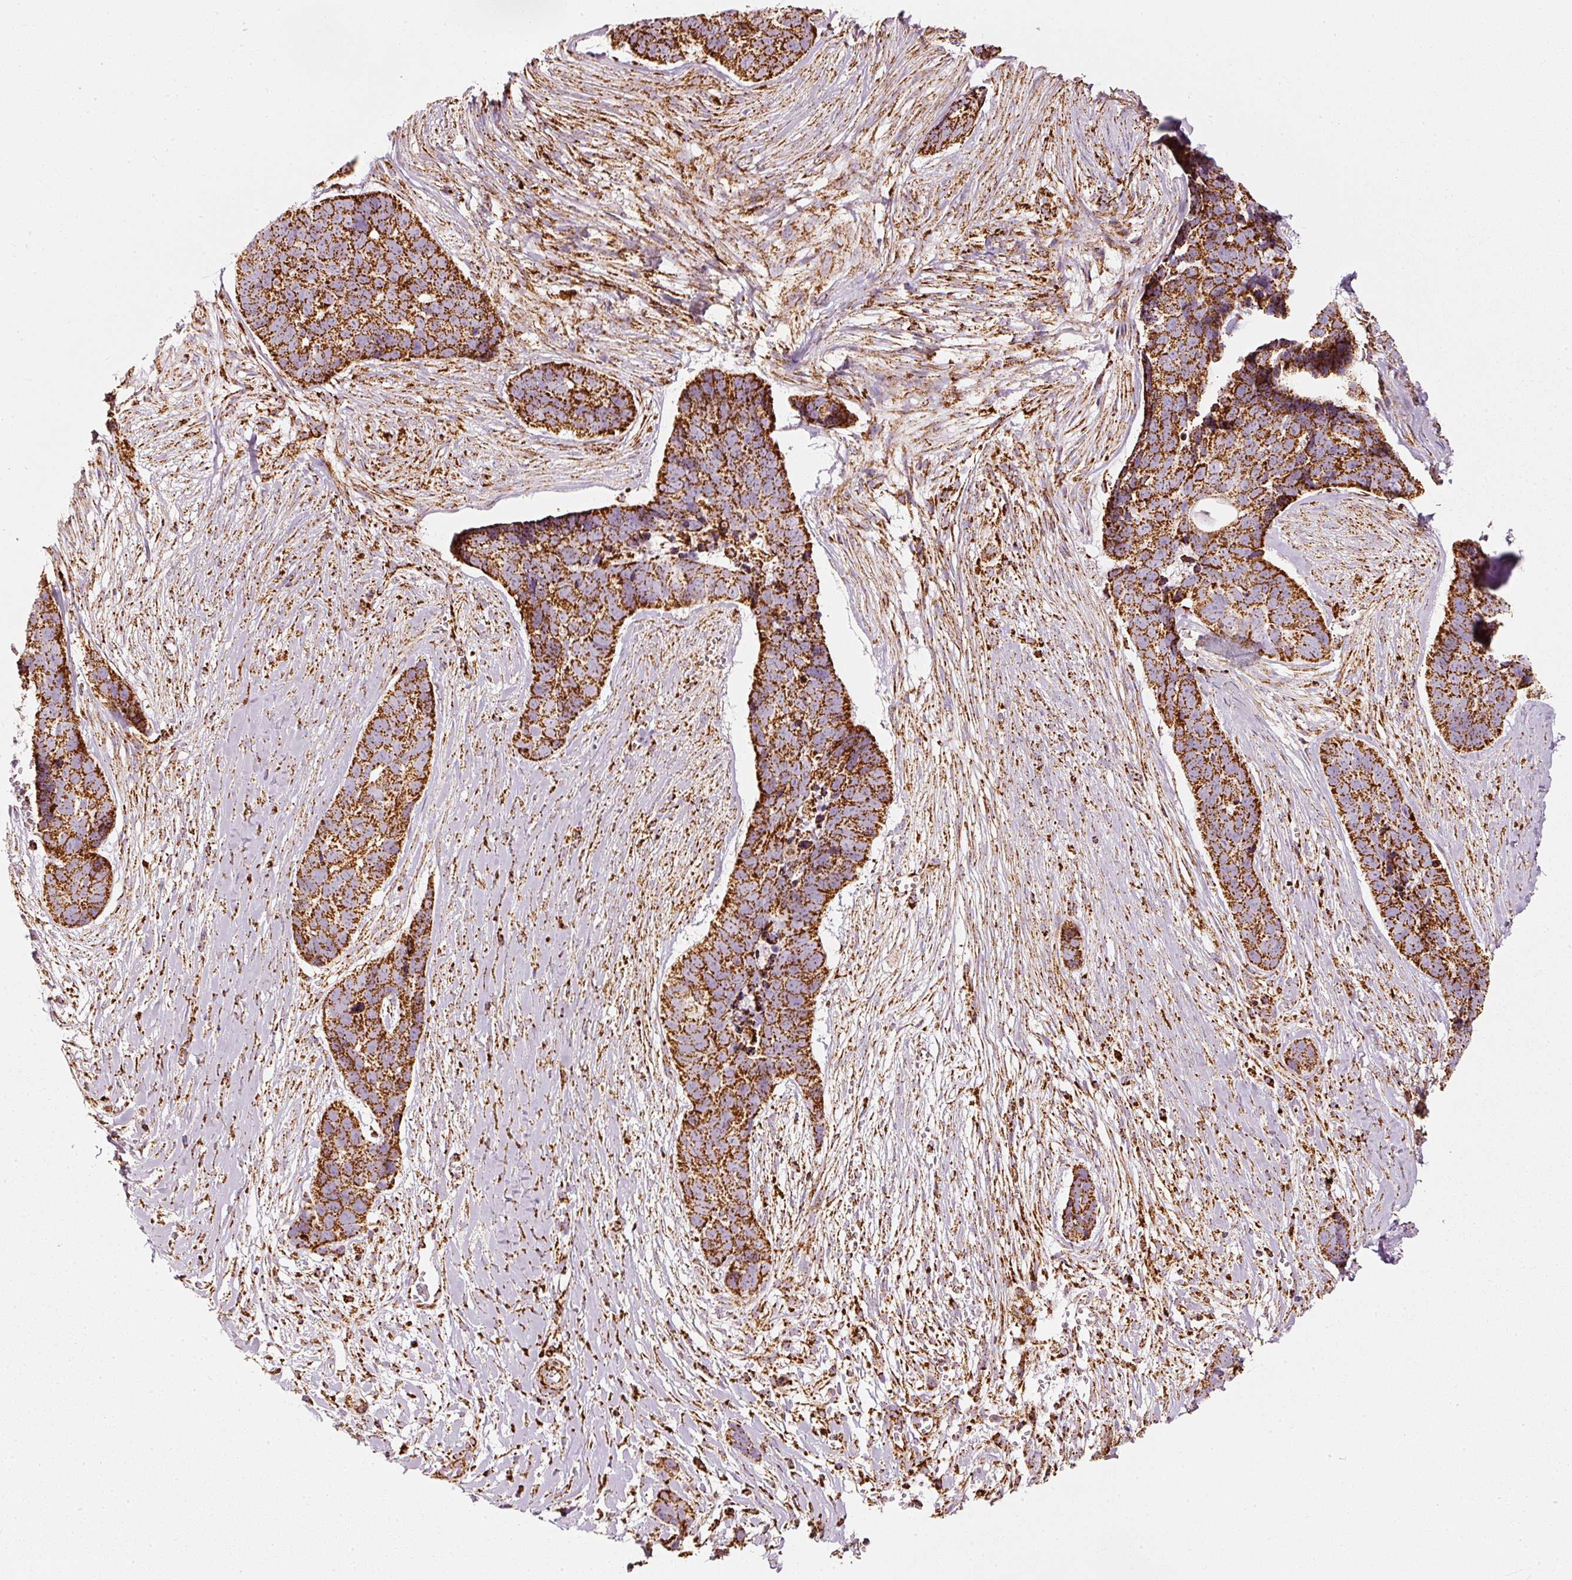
{"staining": {"intensity": "strong", "quantity": ">75%", "location": "cytoplasmic/membranous"}, "tissue": "skin cancer", "cell_type": "Tumor cells", "image_type": "cancer", "snomed": [{"axis": "morphology", "description": "Basal cell carcinoma"}, {"axis": "topography", "description": "Skin"}], "caption": "Strong cytoplasmic/membranous protein positivity is seen in approximately >75% of tumor cells in skin basal cell carcinoma.", "gene": "MT-CO2", "patient": {"sex": "female", "age": 82}}